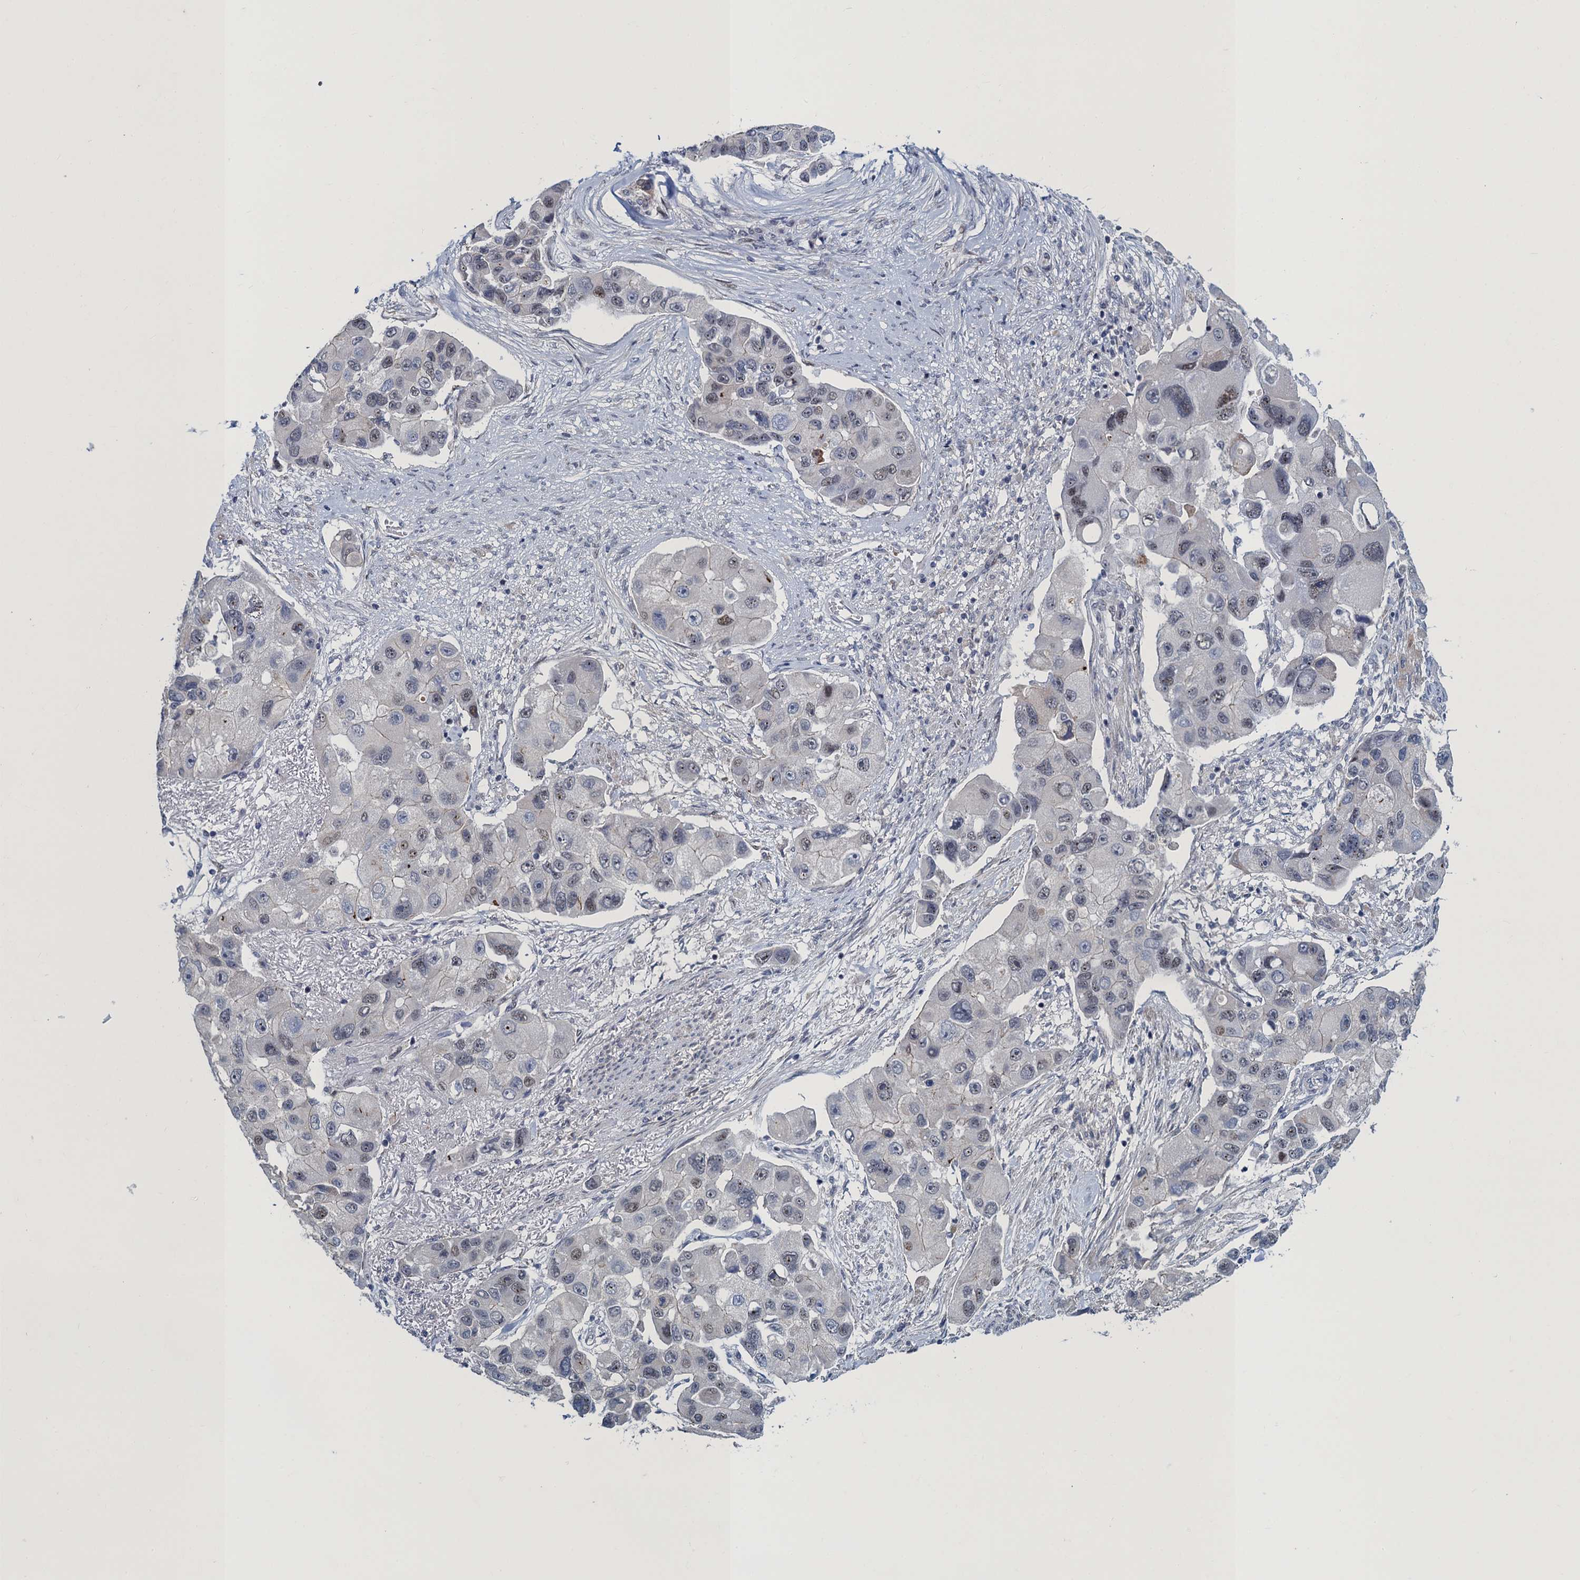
{"staining": {"intensity": "negative", "quantity": "none", "location": "none"}, "tissue": "lung cancer", "cell_type": "Tumor cells", "image_type": "cancer", "snomed": [{"axis": "morphology", "description": "Adenocarcinoma, NOS"}, {"axis": "topography", "description": "Lung"}], "caption": "A micrograph of adenocarcinoma (lung) stained for a protein displays no brown staining in tumor cells.", "gene": "ATOSA", "patient": {"sex": "female", "age": 54}}